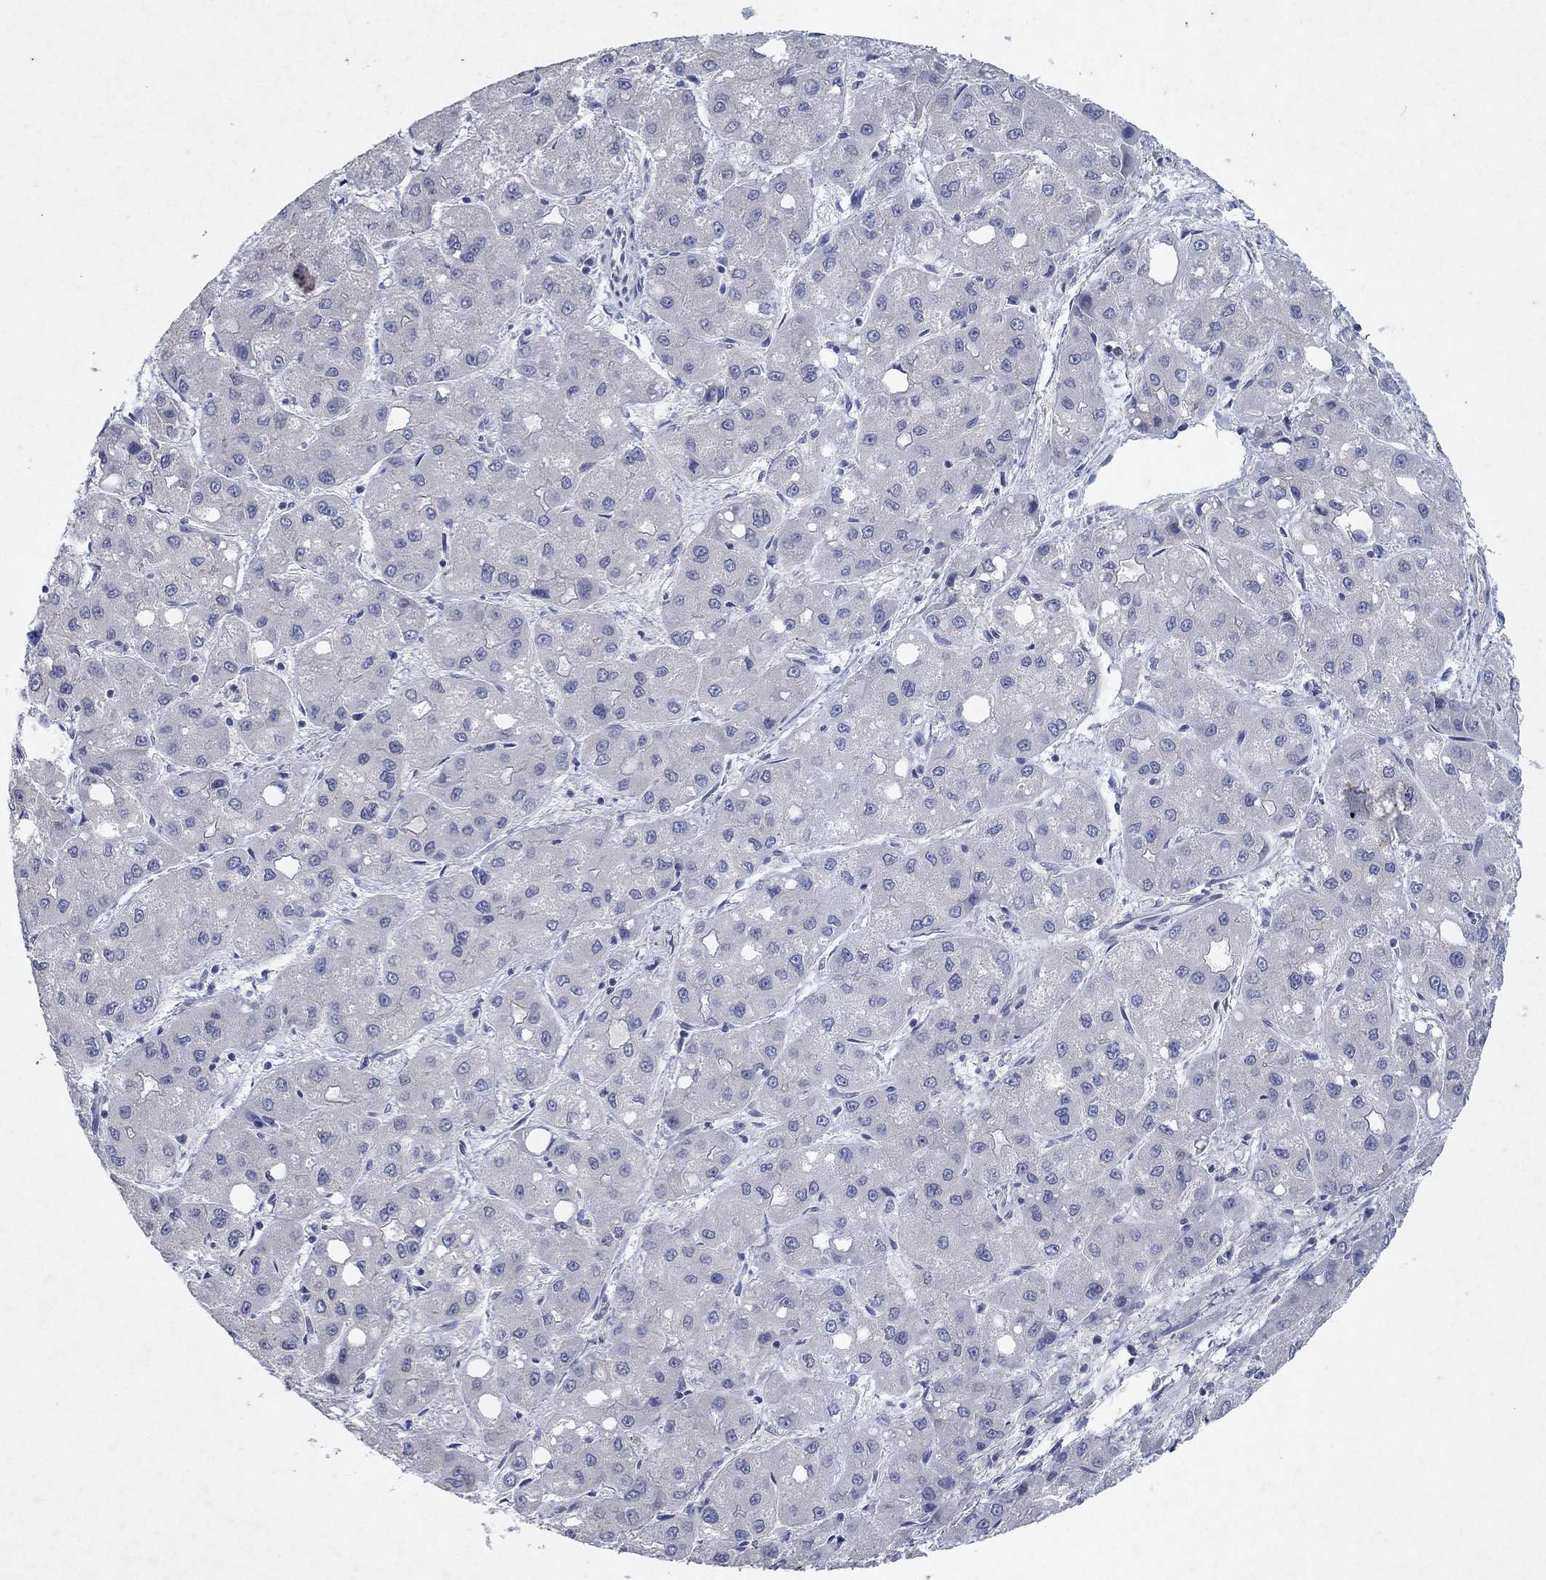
{"staining": {"intensity": "negative", "quantity": "none", "location": "none"}, "tissue": "liver cancer", "cell_type": "Tumor cells", "image_type": "cancer", "snomed": [{"axis": "morphology", "description": "Carcinoma, Hepatocellular, NOS"}, {"axis": "topography", "description": "Liver"}], "caption": "DAB immunohistochemical staining of liver cancer (hepatocellular carcinoma) shows no significant positivity in tumor cells.", "gene": "KRT40", "patient": {"sex": "male", "age": 73}}